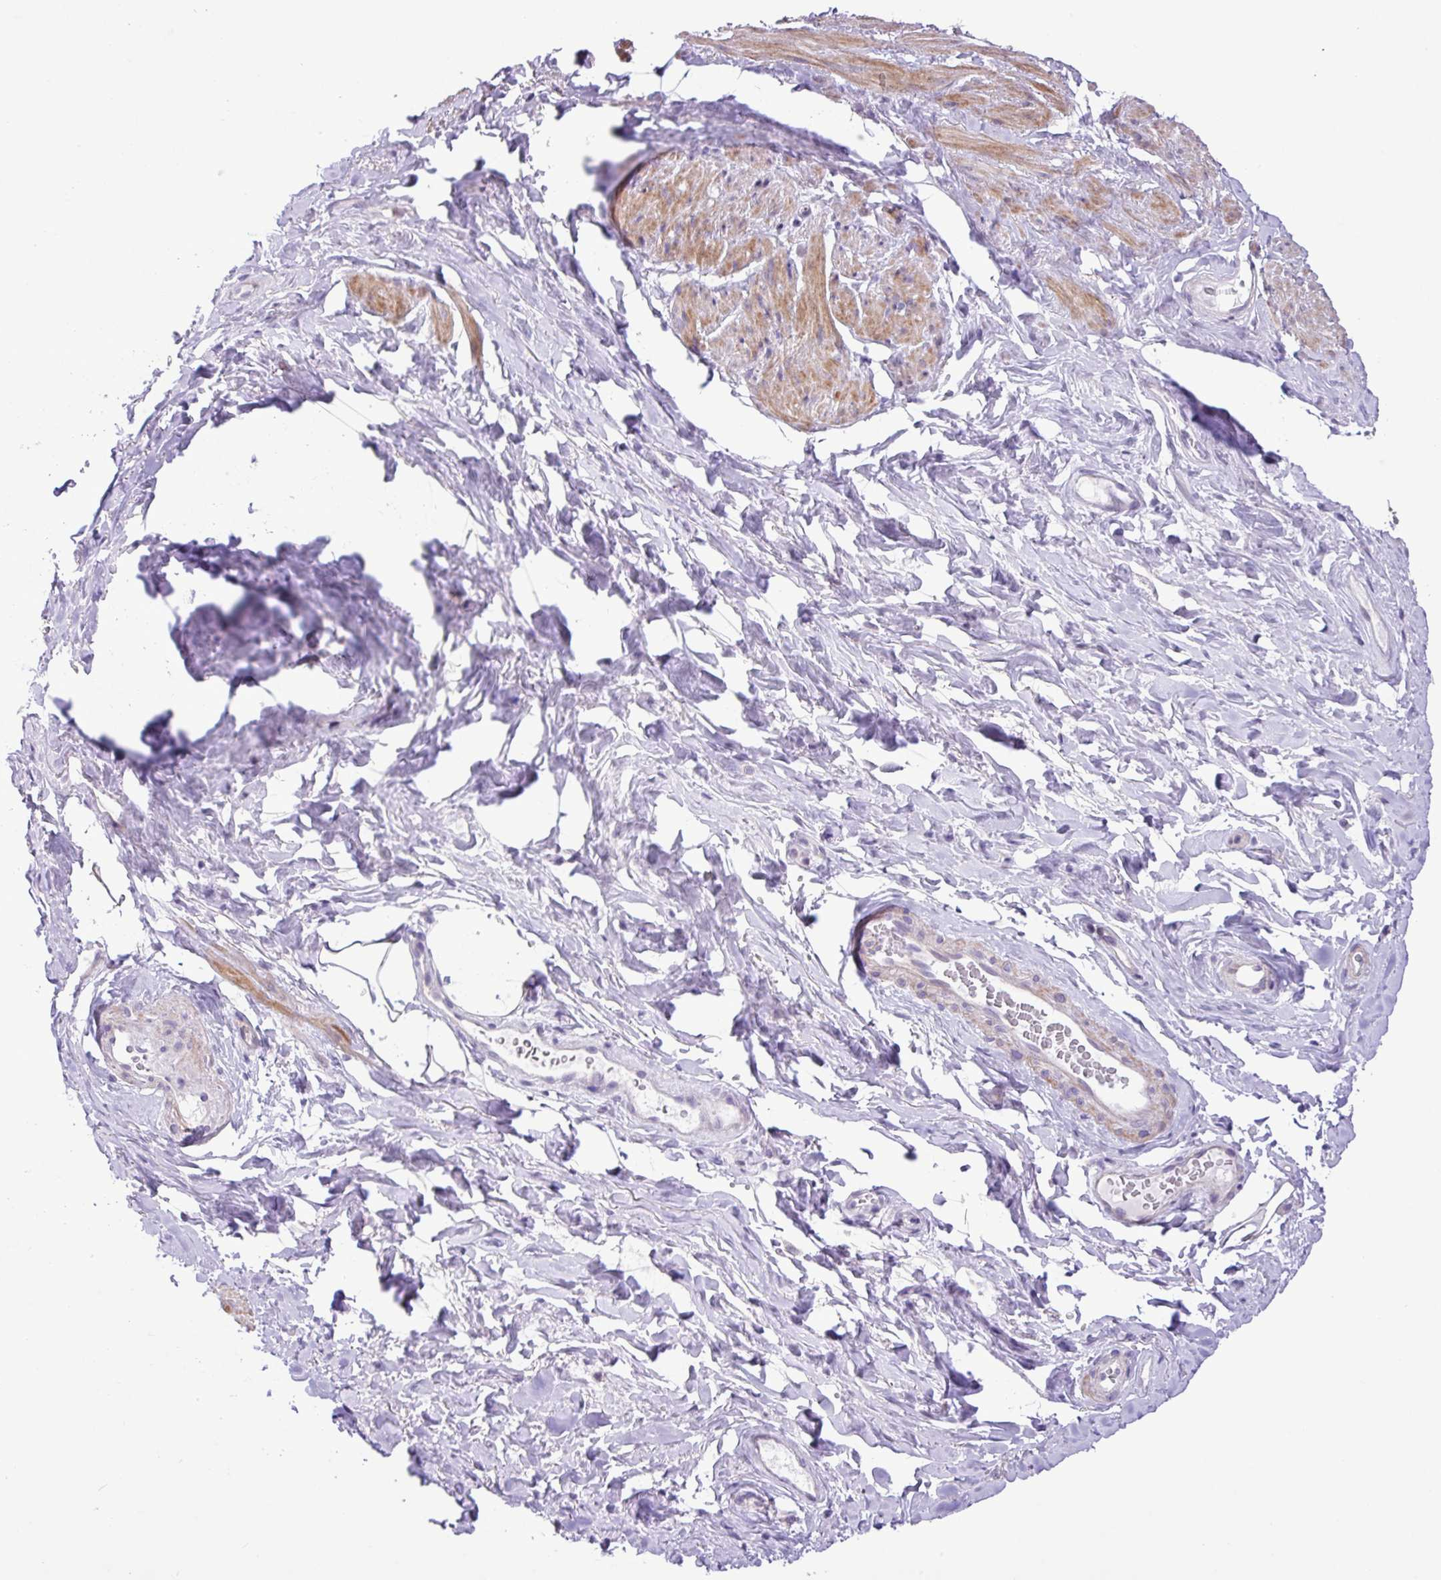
{"staining": {"intensity": "moderate", "quantity": ">75%", "location": "cytoplasmic/membranous"}, "tissue": "smooth muscle", "cell_type": "Smooth muscle cells", "image_type": "normal", "snomed": [{"axis": "morphology", "description": "Normal tissue, NOS"}, {"axis": "topography", "description": "Smooth muscle"}, {"axis": "topography", "description": "Peripheral nerve tissue"}], "caption": "Protein staining reveals moderate cytoplasmic/membranous staining in approximately >75% of smooth muscle cells in unremarkable smooth muscle.", "gene": "YLPM1", "patient": {"sex": "male", "age": 69}}